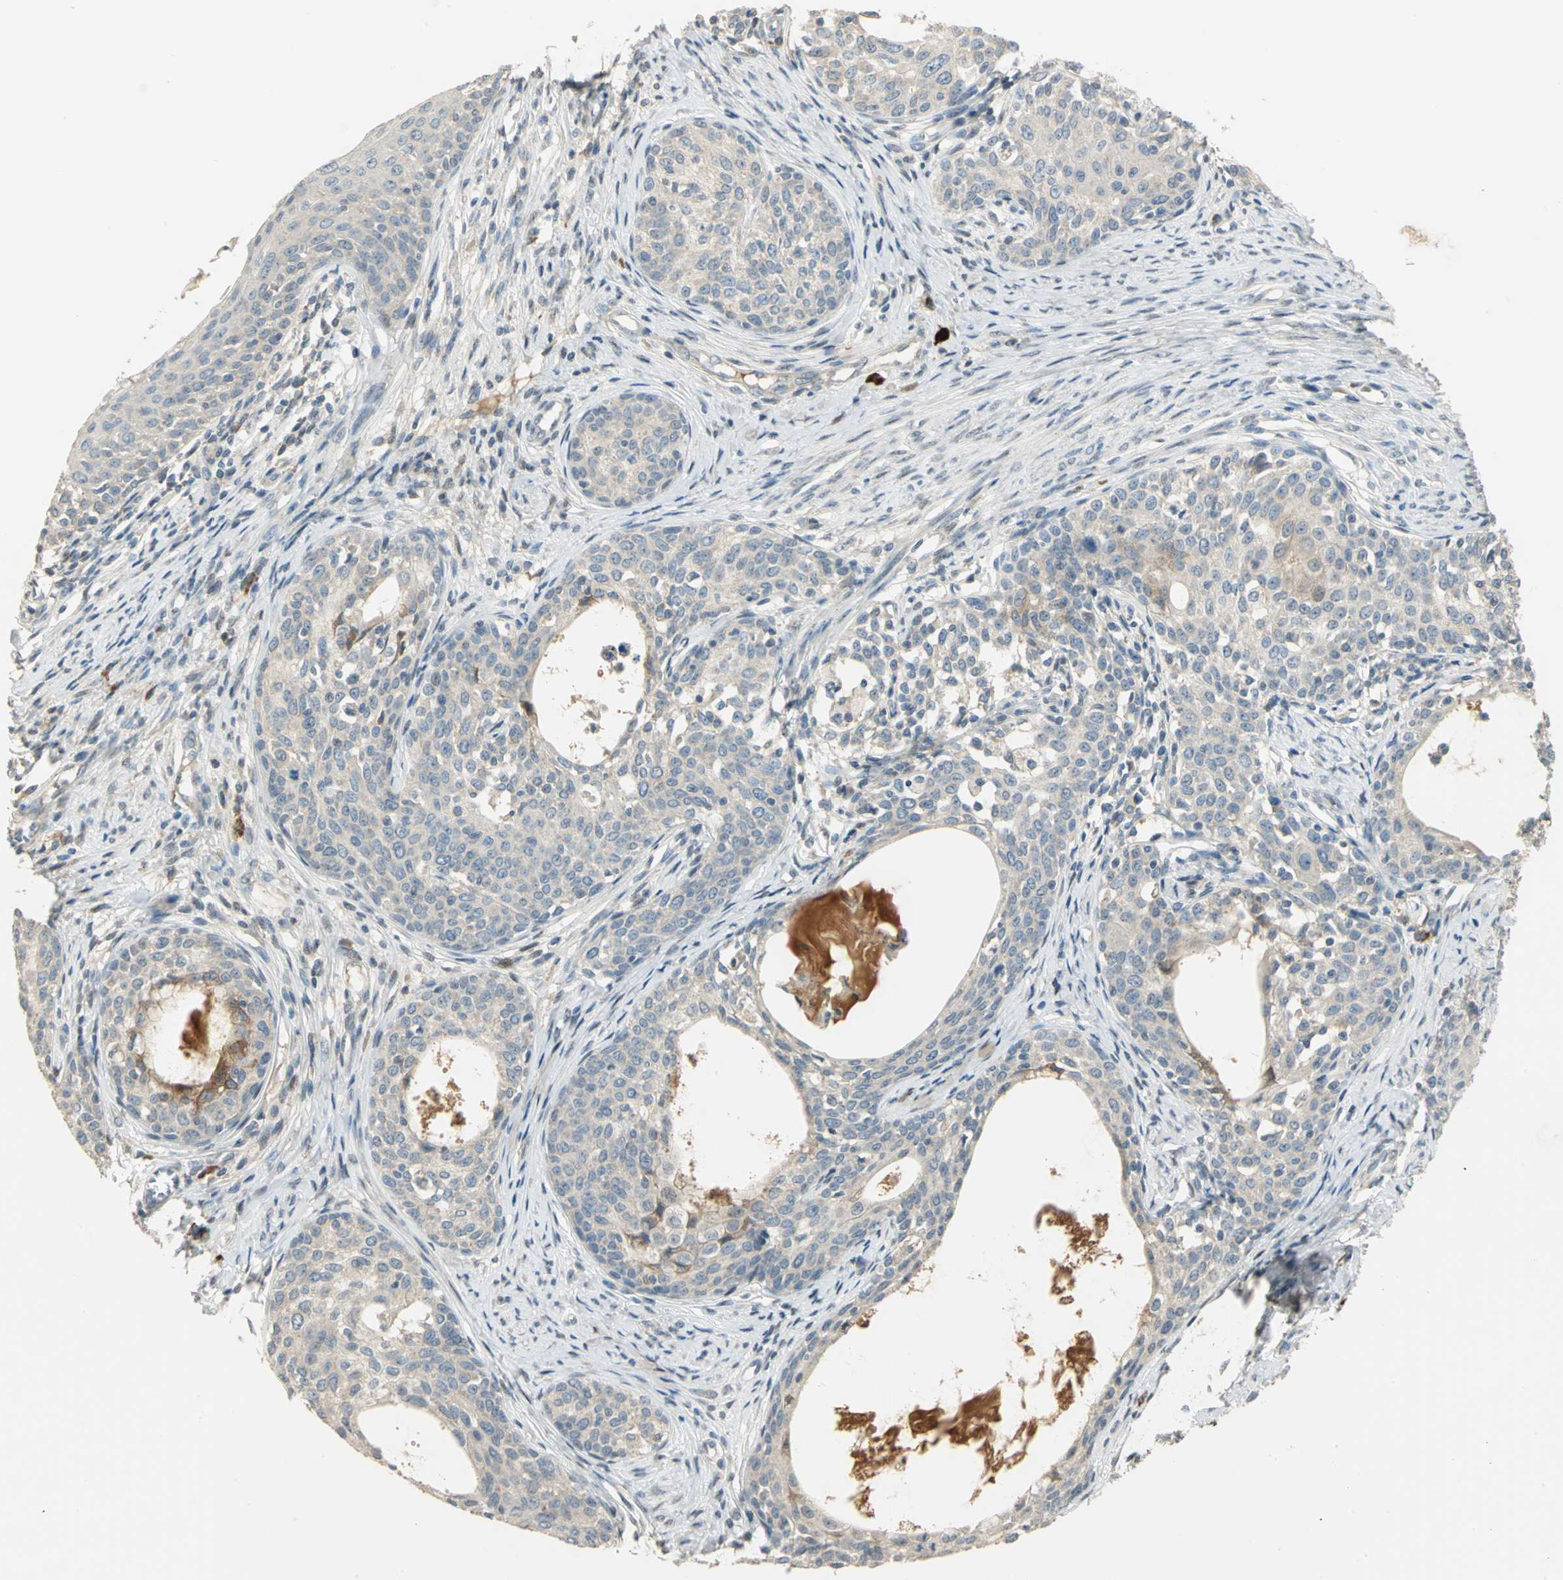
{"staining": {"intensity": "negative", "quantity": "none", "location": "none"}, "tissue": "cervical cancer", "cell_type": "Tumor cells", "image_type": "cancer", "snomed": [{"axis": "morphology", "description": "Squamous cell carcinoma, NOS"}, {"axis": "morphology", "description": "Adenocarcinoma, NOS"}, {"axis": "topography", "description": "Cervix"}], "caption": "Immunohistochemistry histopathology image of cervical cancer stained for a protein (brown), which displays no positivity in tumor cells. The staining is performed using DAB brown chromogen with nuclei counter-stained in using hematoxylin.", "gene": "PROC", "patient": {"sex": "female", "age": 52}}